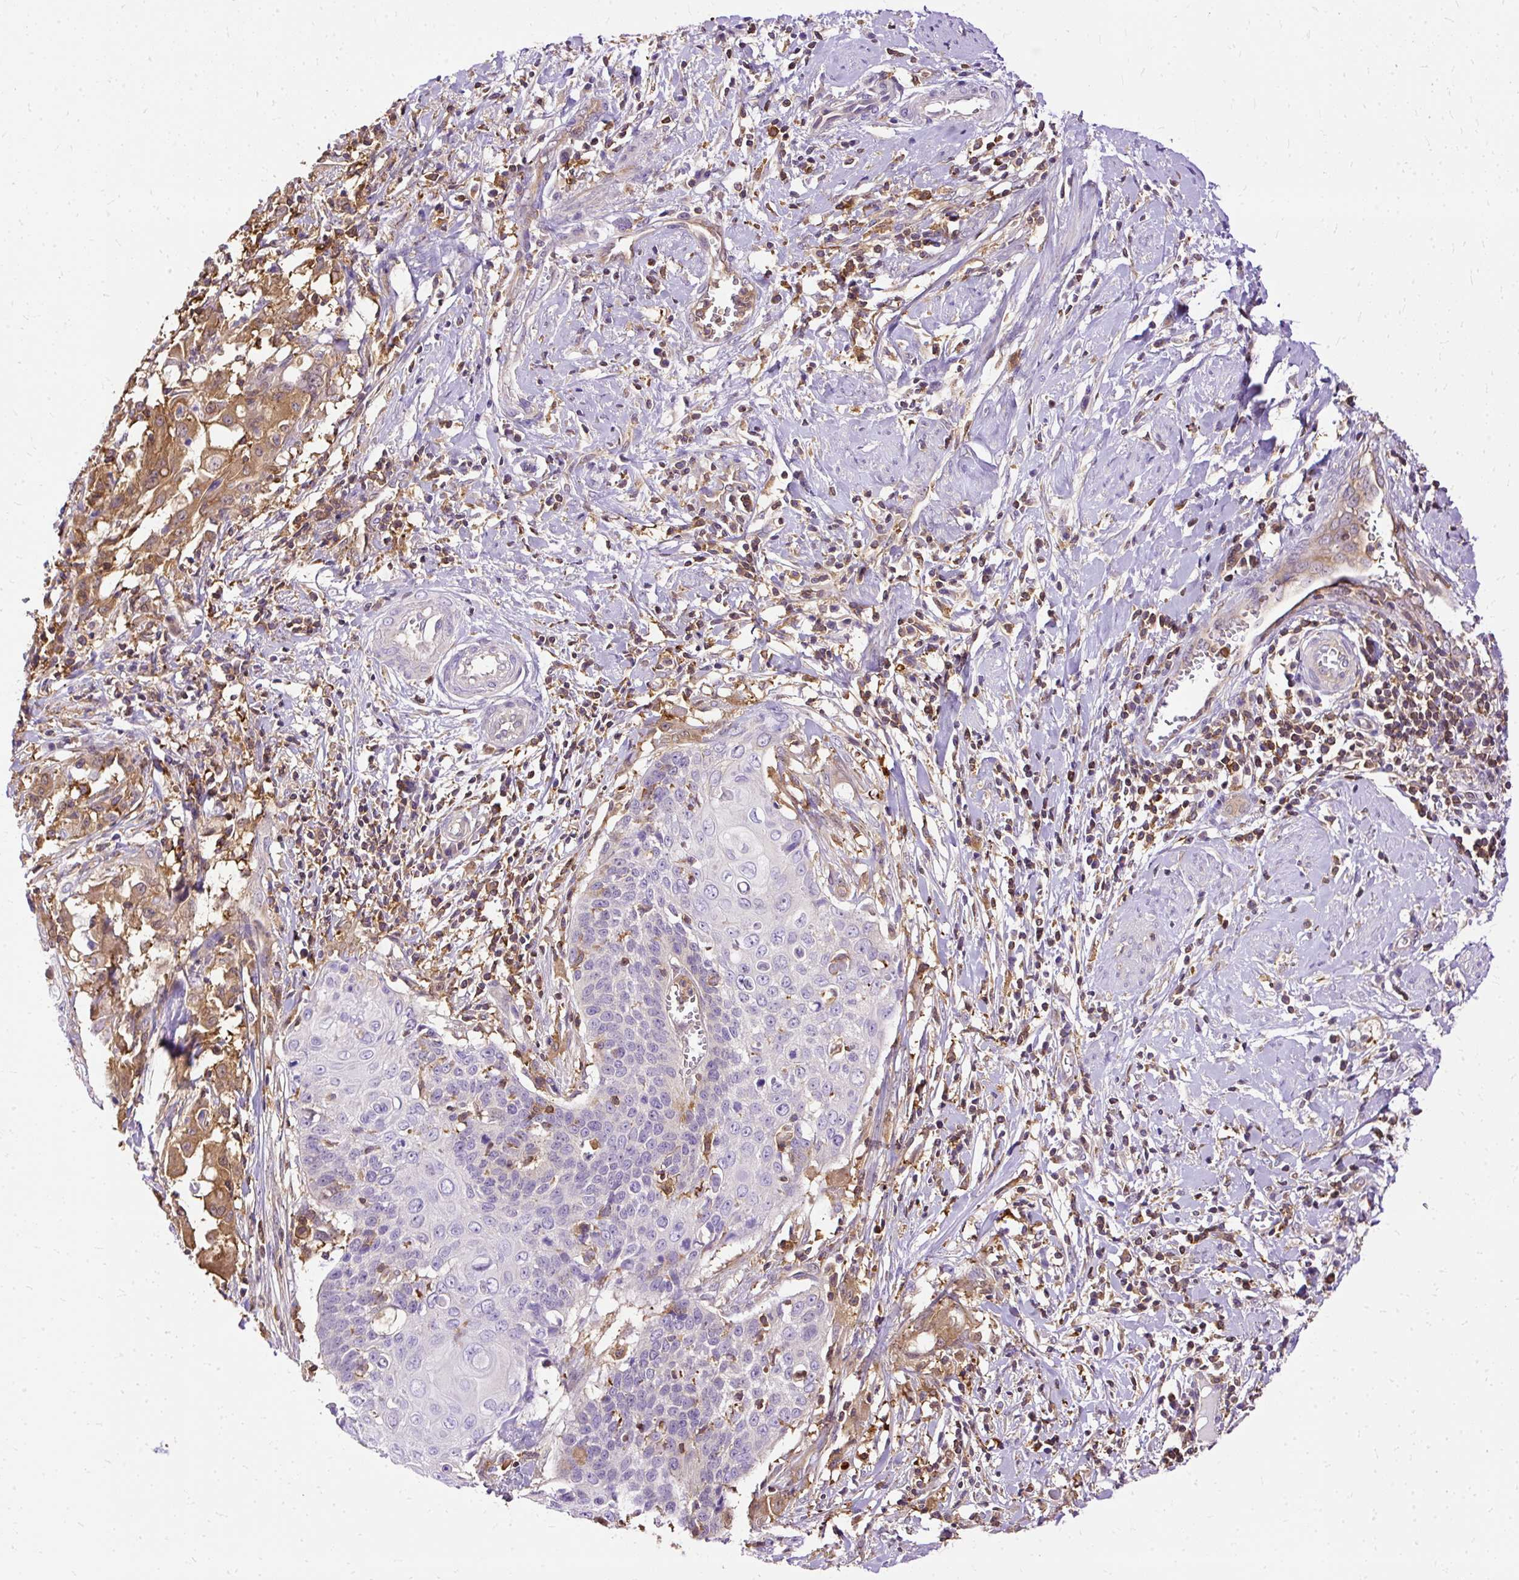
{"staining": {"intensity": "negative", "quantity": "none", "location": "none"}, "tissue": "cervical cancer", "cell_type": "Tumor cells", "image_type": "cancer", "snomed": [{"axis": "morphology", "description": "Squamous cell carcinoma, NOS"}, {"axis": "topography", "description": "Cervix"}], "caption": "Immunohistochemical staining of squamous cell carcinoma (cervical) shows no significant positivity in tumor cells.", "gene": "TWF2", "patient": {"sex": "female", "age": 39}}